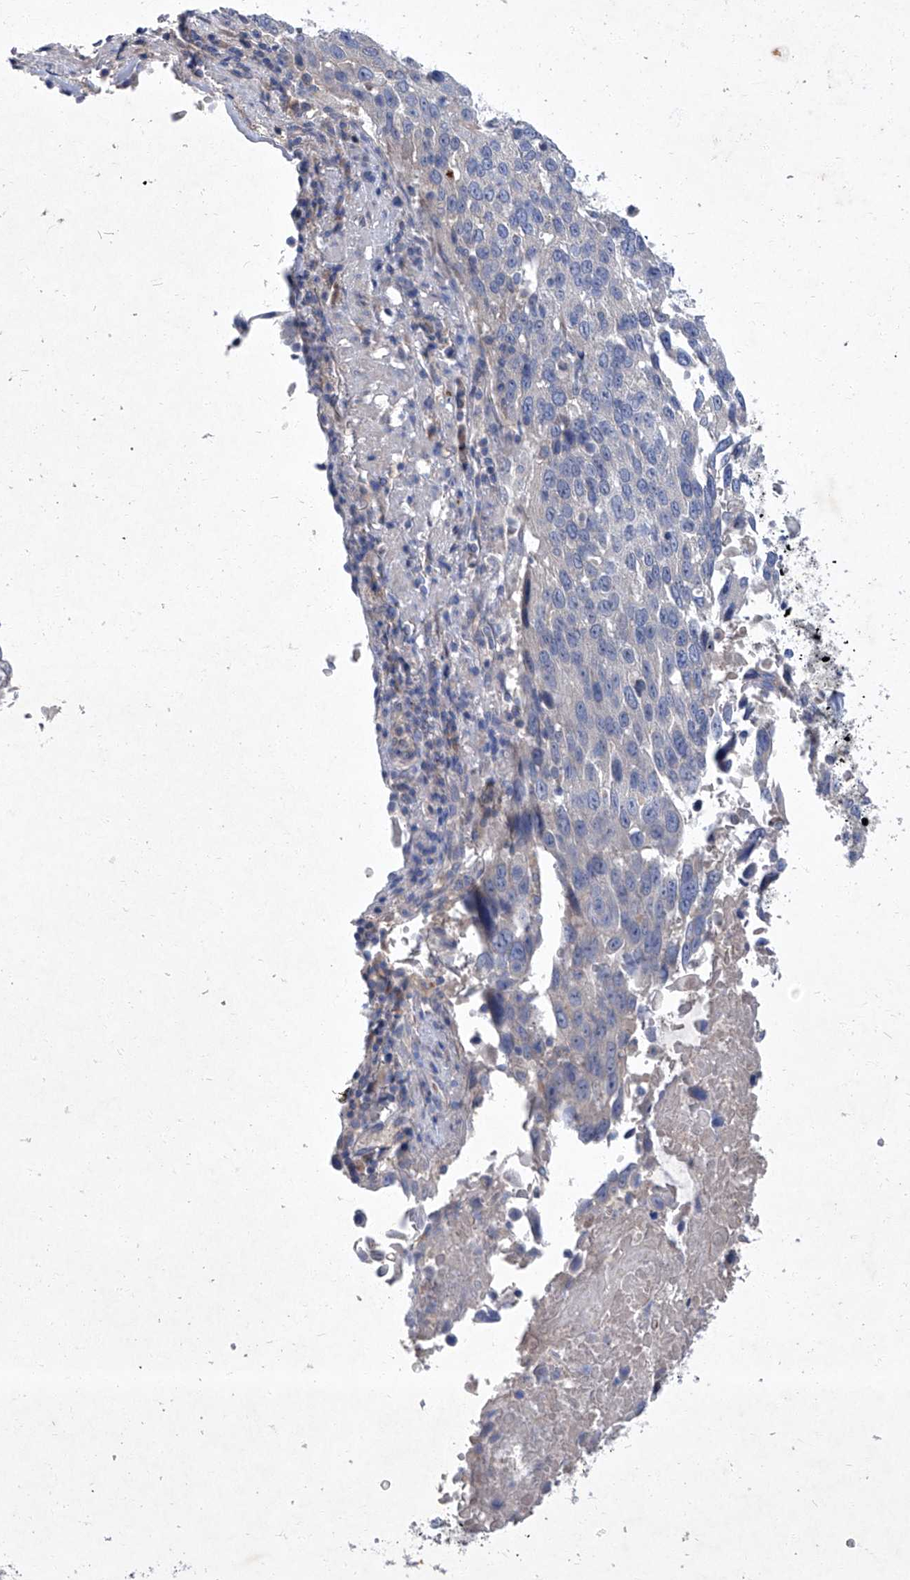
{"staining": {"intensity": "negative", "quantity": "none", "location": "none"}, "tissue": "lung cancer", "cell_type": "Tumor cells", "image_type": "cancer", "snomed": [{"axis": "morphology", "description": "Squamous cell carcinoma, NOS"}, {"axis": "topography", "description": "Lung"}], "caption": "The histopathology image demonstrates no significant expression in tumor cells of lung cancer (squamous cell carcinoma). (DAB immunohistochemistry (IHC) visualized using brightfield microscopy, high magnification).", "gene": "SBK2", "patient": {"sex": "male", "age": 66}}